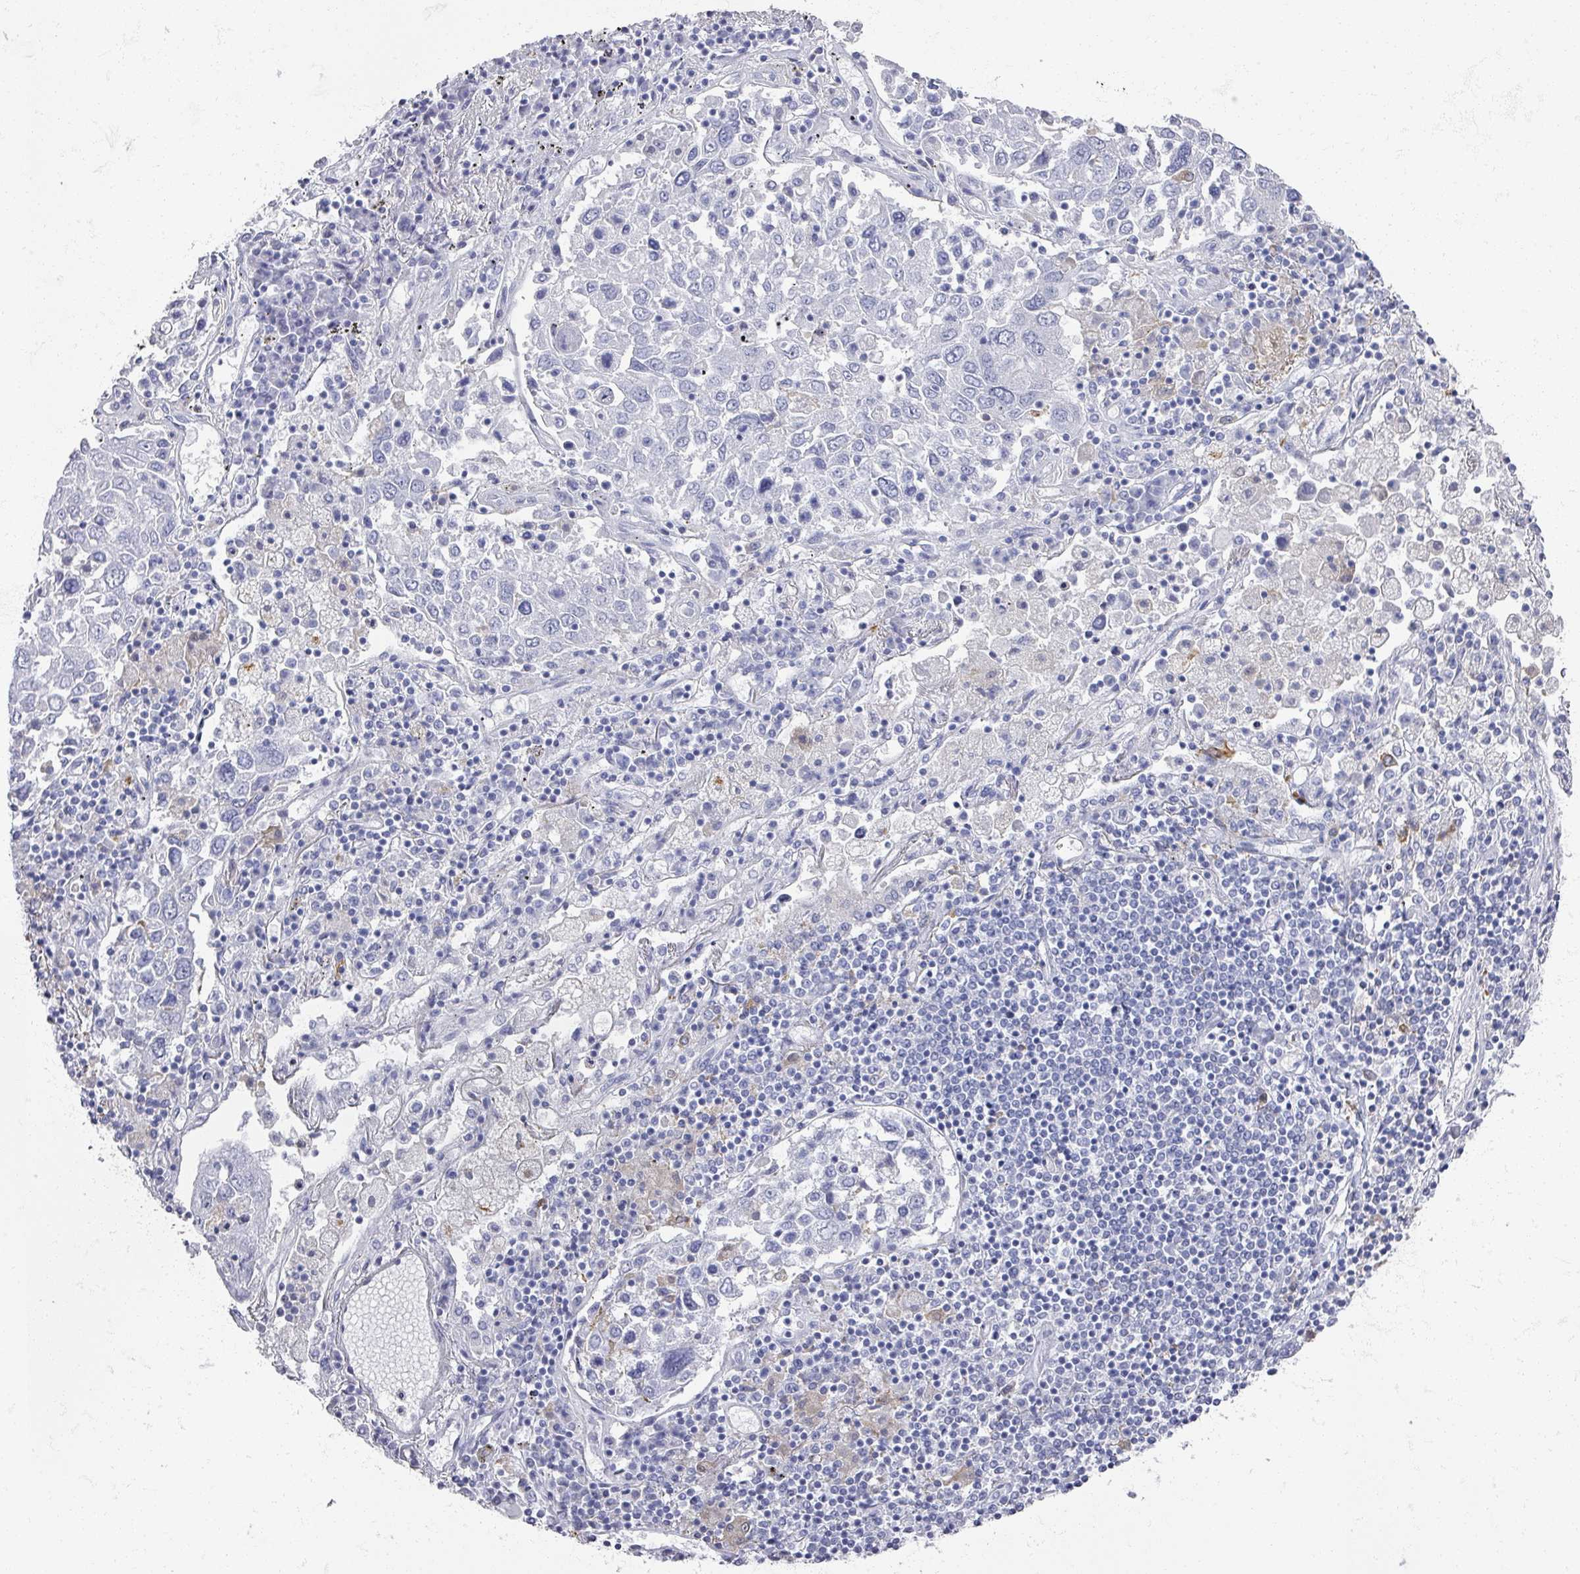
{"staining": {"intensity": "negative", "quantity": "none", "location": "none"}, "tissue": "lung cancer", "cell_type": "Tumor cells", "image_type": "cancer", "snomed": [{"axis": "morphology", "description": "Squamous cell carcinoma, NOS"}, {"axis": "topography", "description": "Lung"}], "caption": "The image exhibits no significant expression in tumor cells of lung squamous cell carcinoma.", "gene": "OMG", "patient": {"sex": "male", "age": 65}}